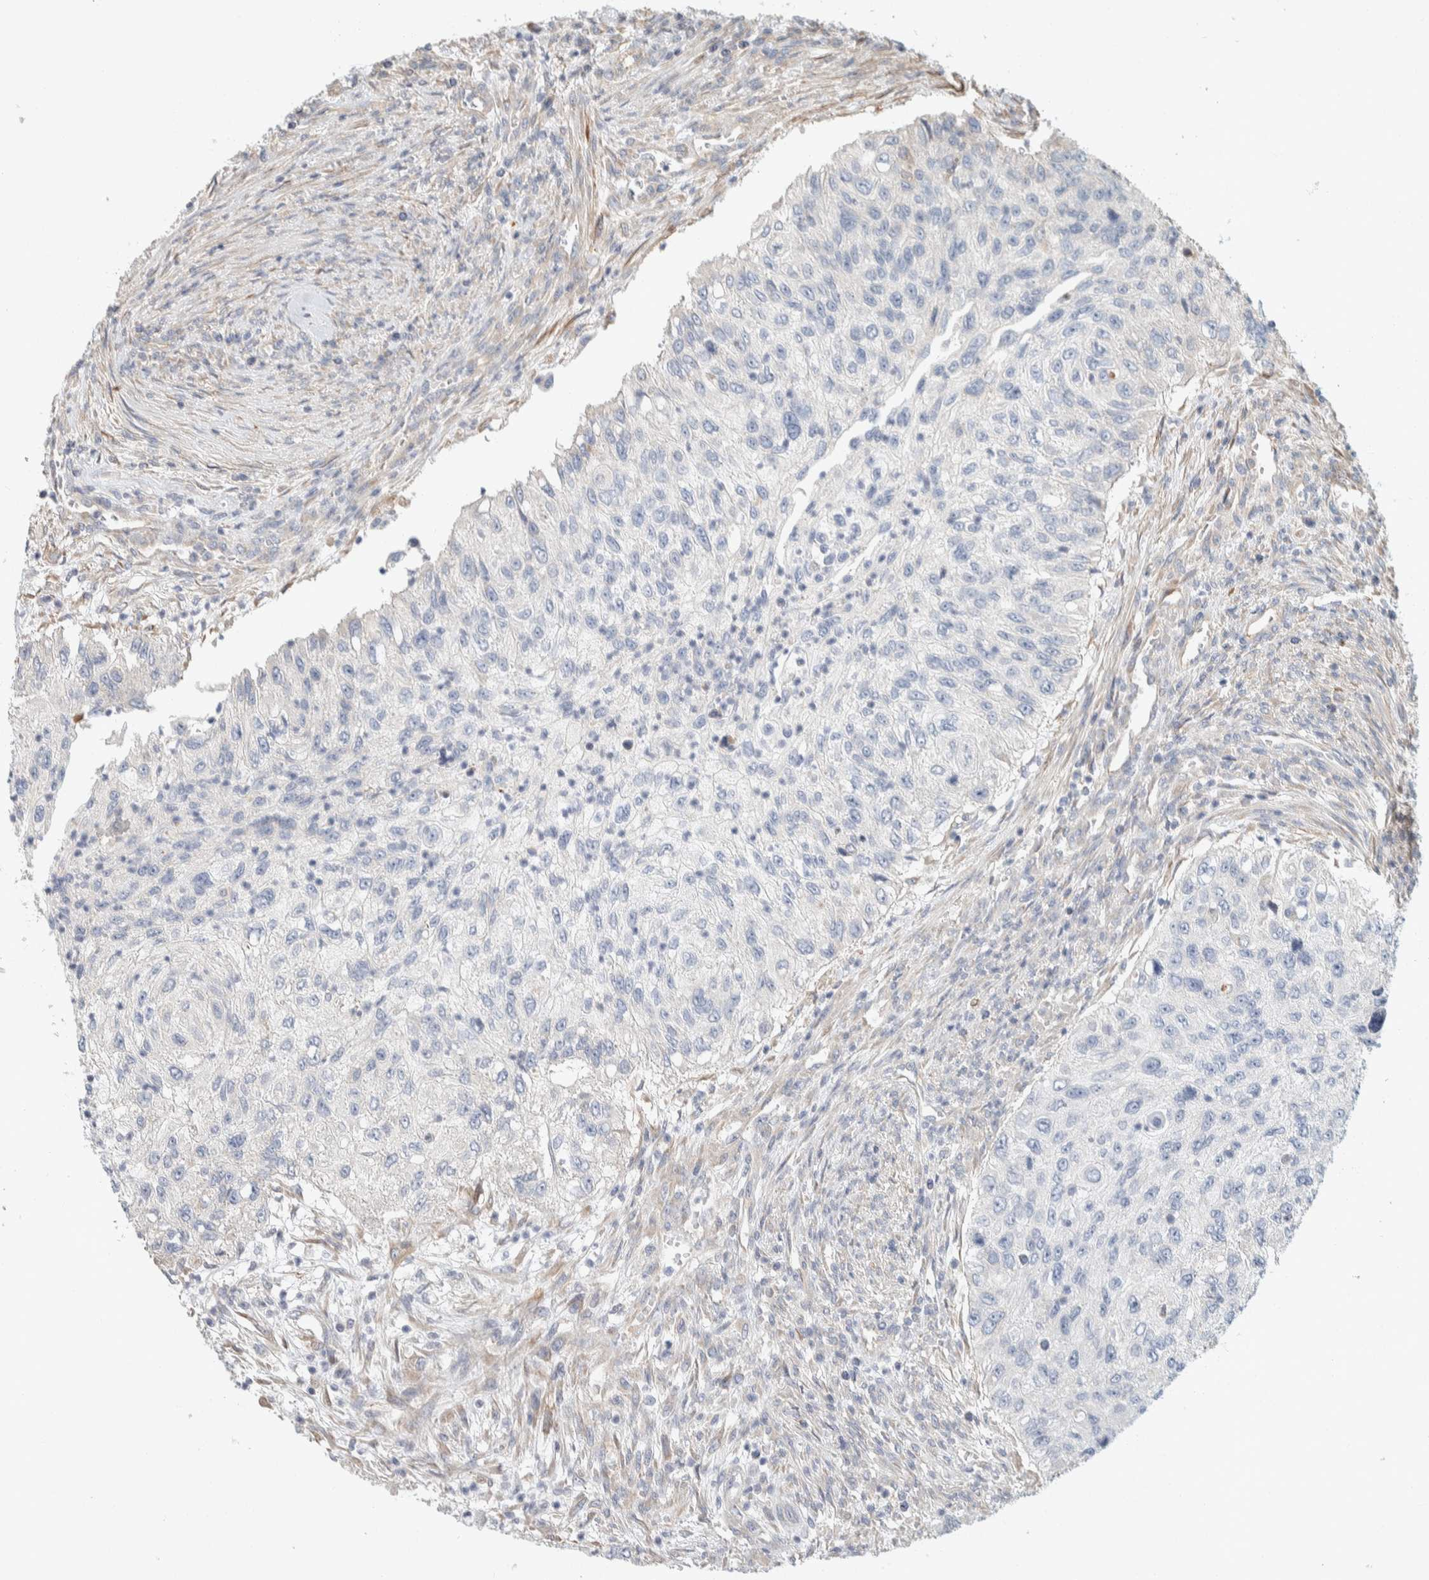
{"staining": {"intensity": "negative", "quantity": "none", "location": "none"}, "tissue": "urothelial cancer", "cell_type": "Tumor cells", "image_type": "cancer", "snomed": [{"axis": "morphology", "description": "Urothelial carcinoma, High grade"}, {"axis": "topography", "description": "Urinary bladder"}], "caption": "Protein analysis of urothelial cancer reveals no significant positivity in tumor cells.", "gene": "CDR2", "patient": {"sex": "female", "age": 60}}